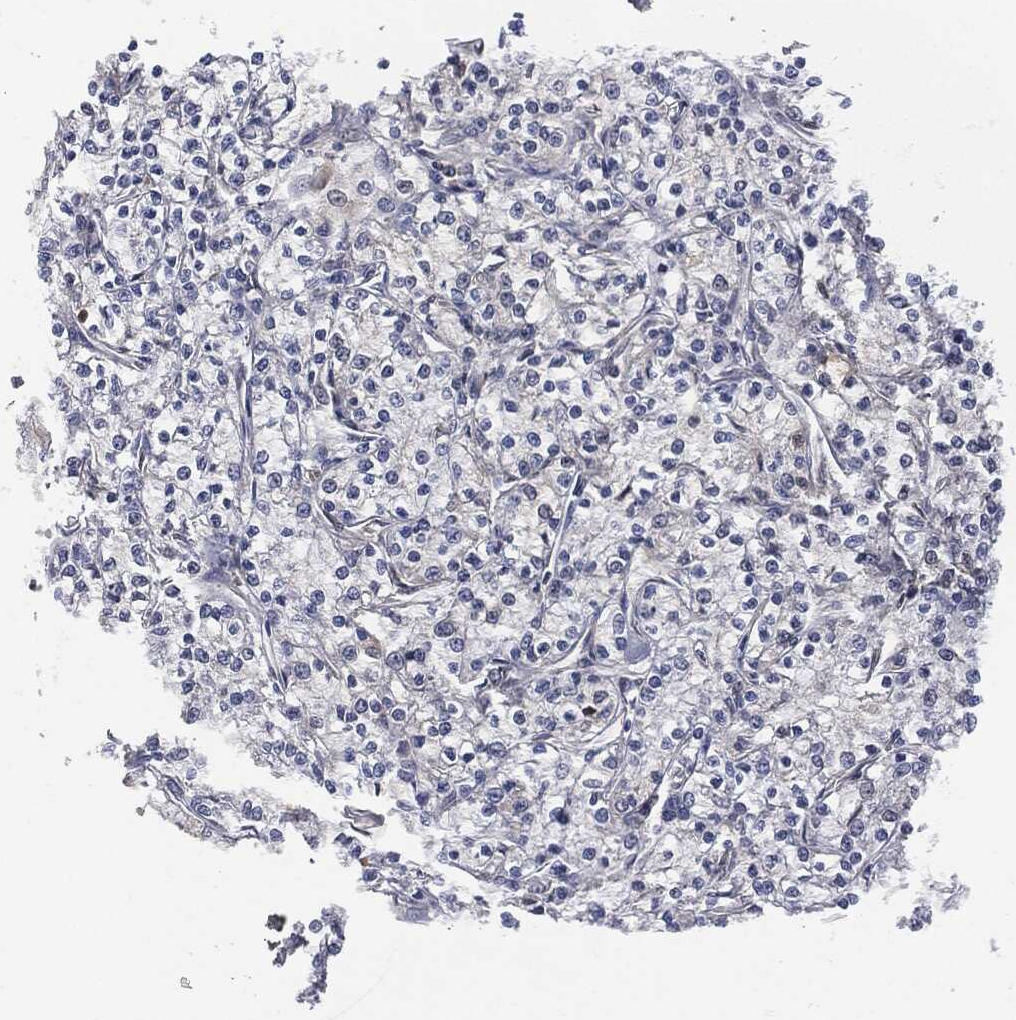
{"staining": {"intensity": "negative", "quantity": "none", "location": "none"}, "tissue": "renal cancer", "cell_type": "Tumor cells", "image_type": "cancer", "snomed": [{"axis": "morphology", "description": "Adenocarcinoma, NOS"}, {"axis": "topography", "description": "Kidney"}], "caption": "This is a photomicrograph of IHC staining of renal adenocarcinoma, which shows no staining in tumor cells.", "gene": "BTK", "patient": {"sex": "female", "age": 59}}